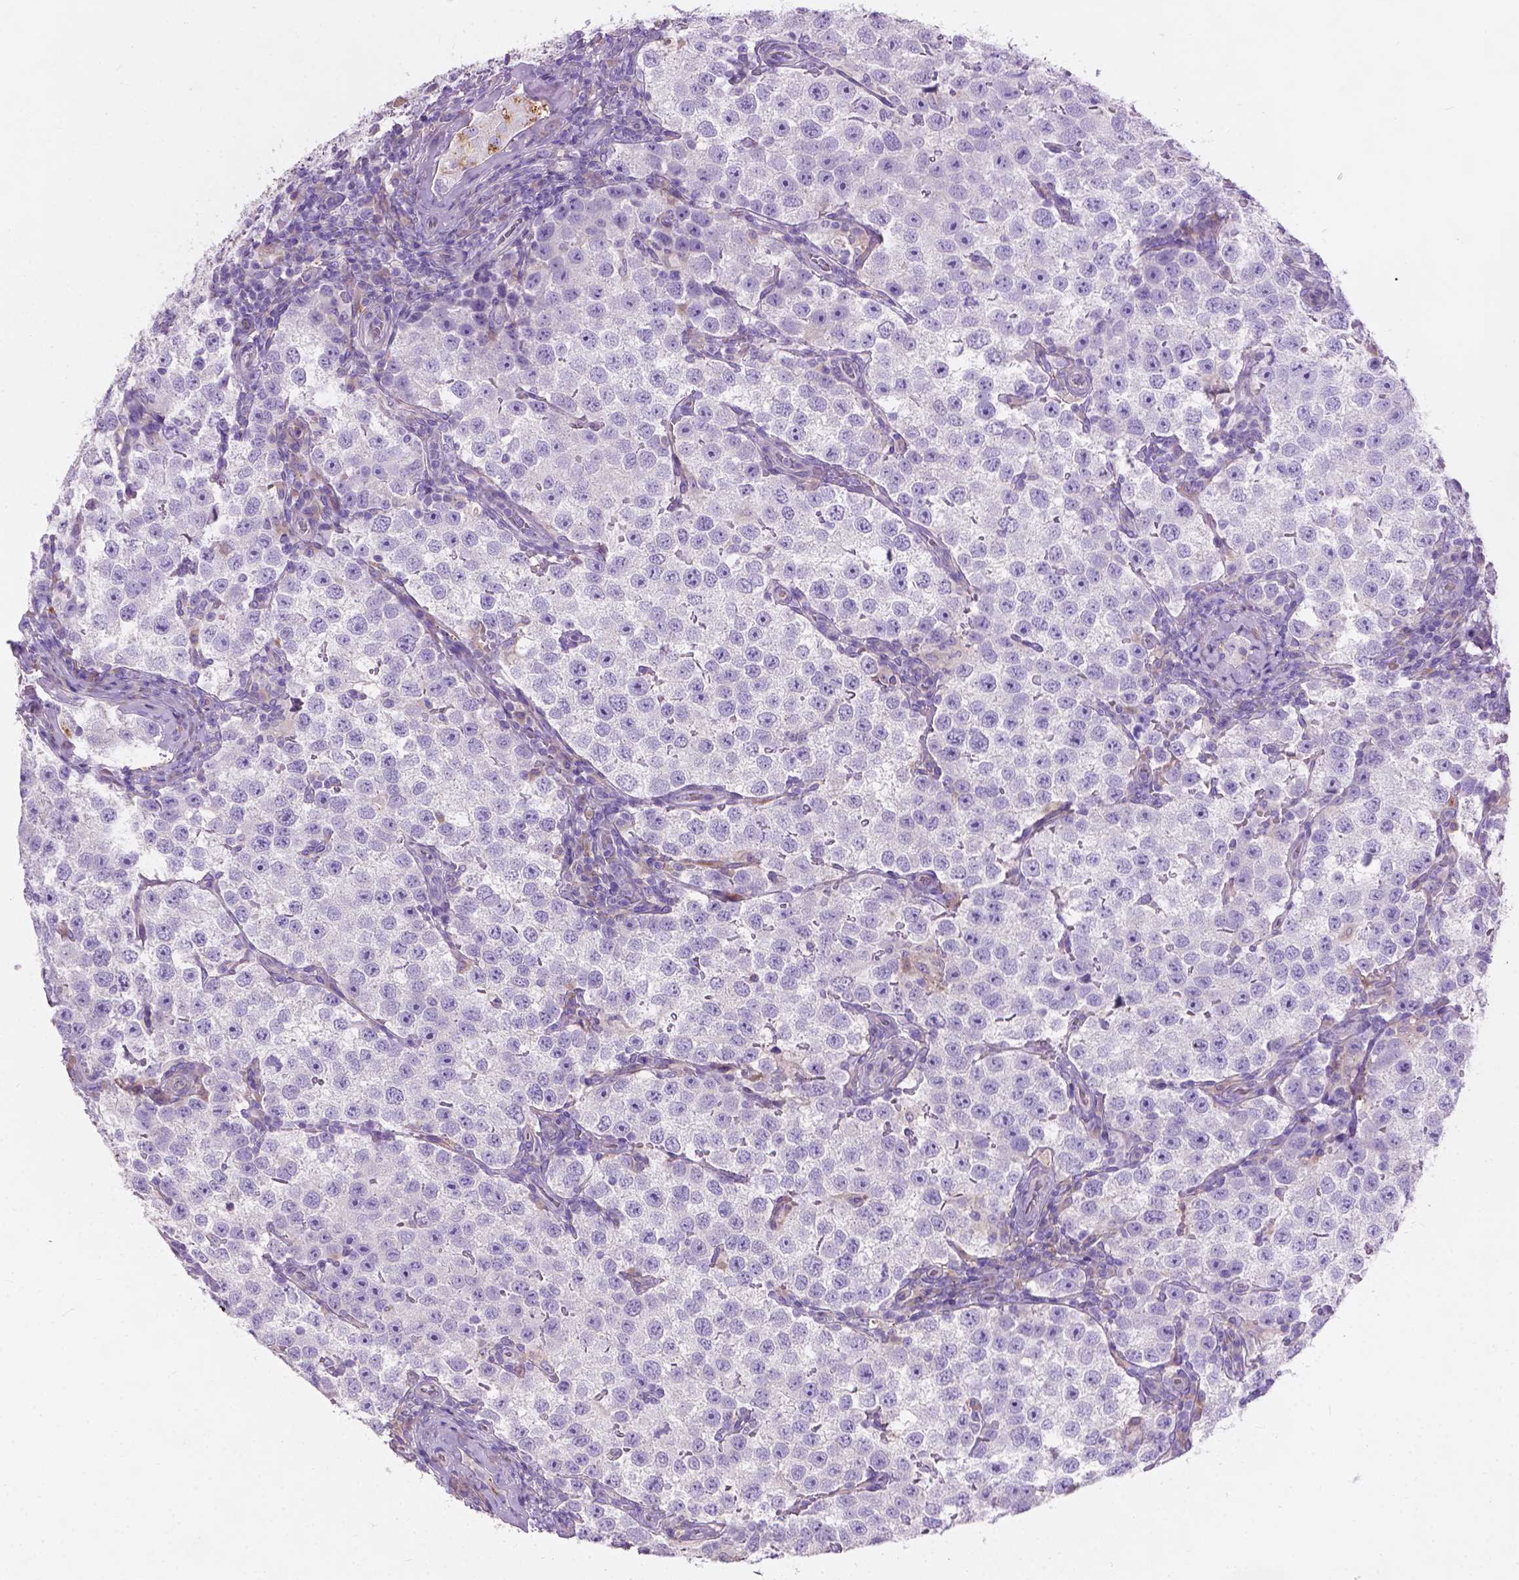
{"staining": {"intensity": "negative", "quantity": "none", "location": "none"}, "tissue": "testis cancer", "cell_type": "Tumor cells", "image_type": "cancer", "snomed": [{"axis": "morphology", "description": "Seminoma, NOS"}, {"axis": "topography", "description": "Testis"}], "caption": "High magnification brightfield microscopy of testis cancer stained with DAB (brown) and counterstained with hematoxylin (blue): tumor cells show no significant positivity.", "gene": "NOXO1", "patient": {"sex": "male", "age": 37}}